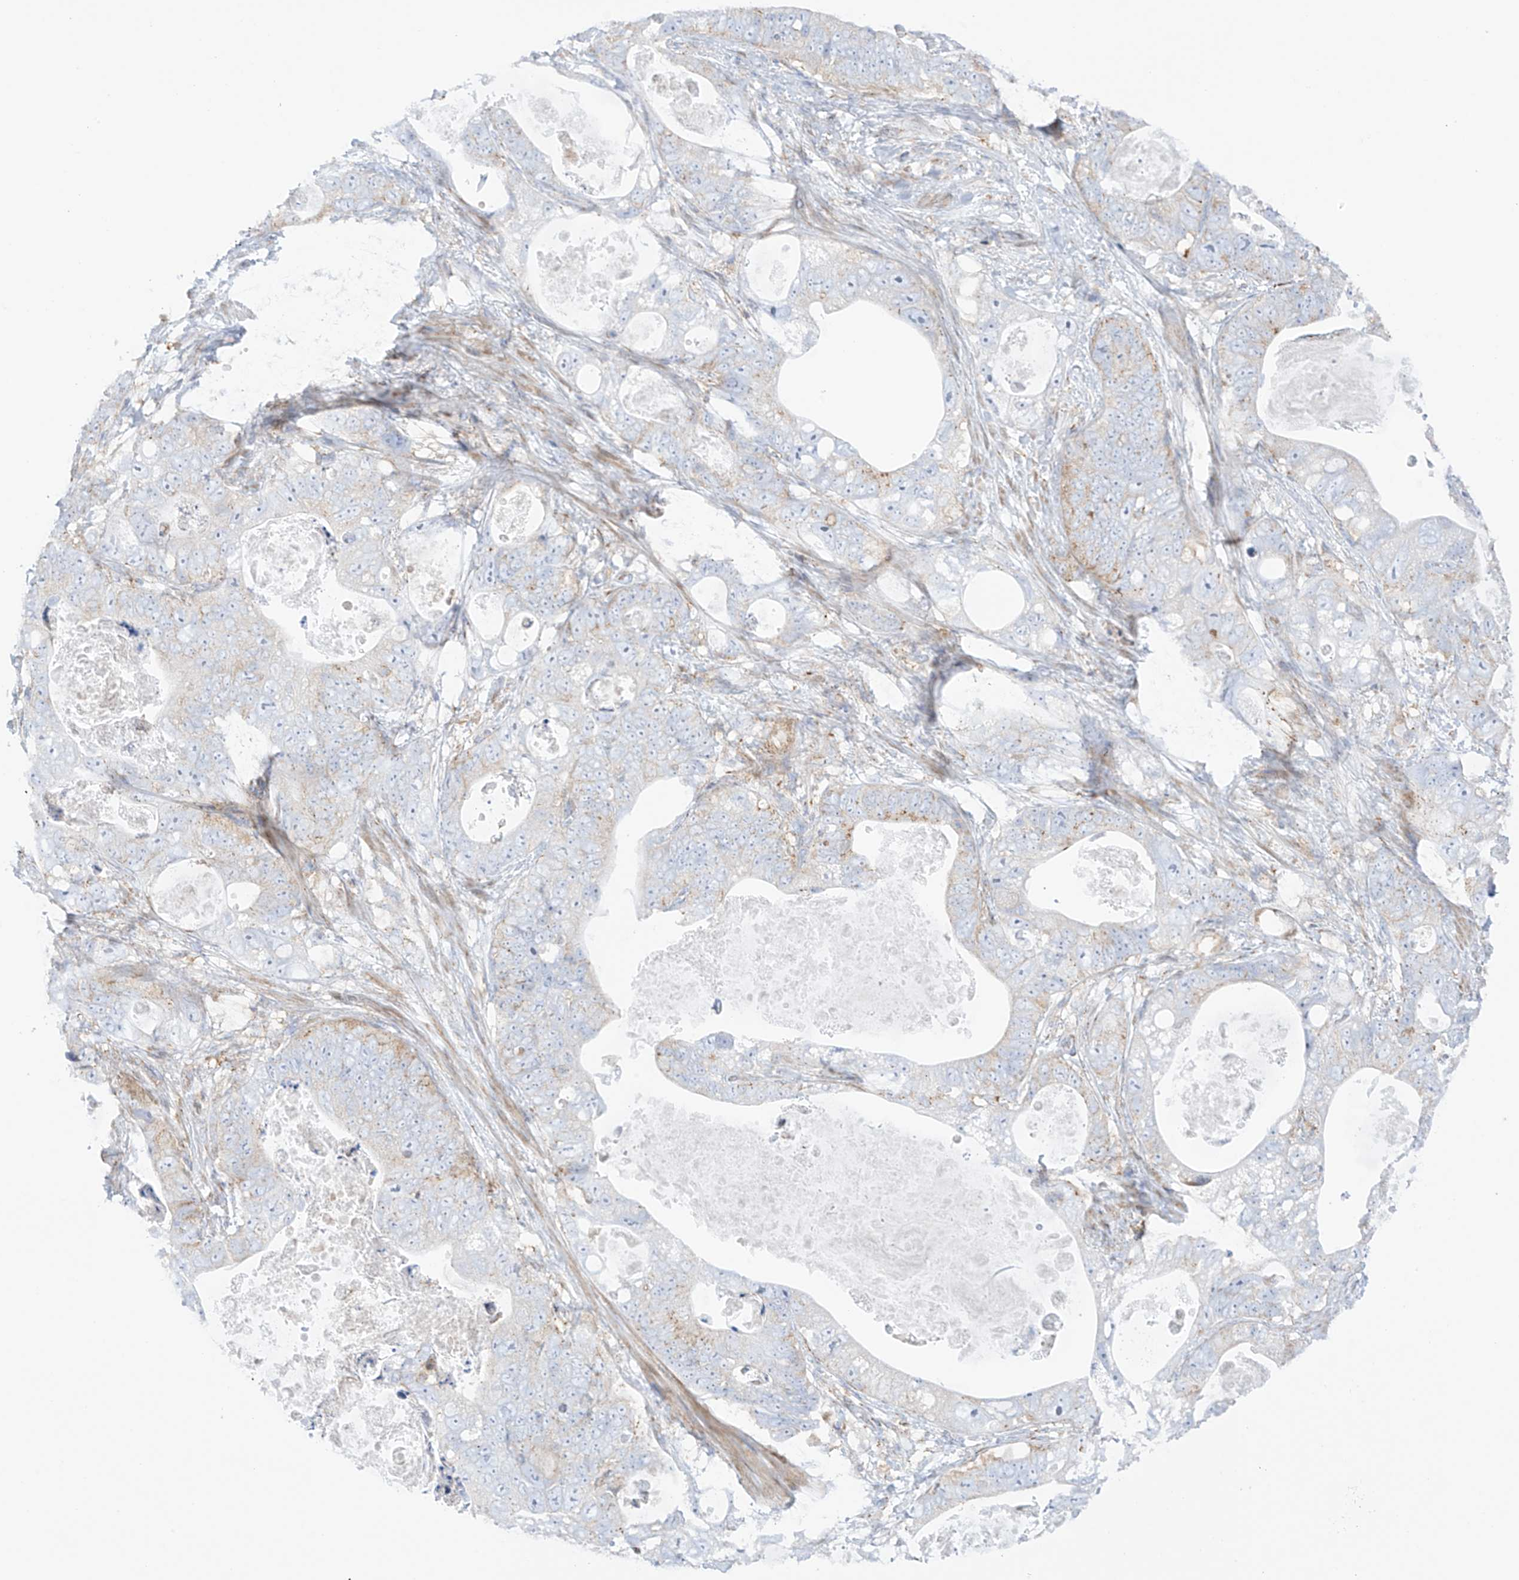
{"staining": {"intensity": "moderate", "quantity": "<25%", "location": "cytoplasmic/membranous"}, "tissue": "stomach cancer", "cell_type": "Tumor cells", "image_type": "cancer", "snomed": [{"axis": "morphology", "description": "Normal tissue, NOS"}, {"axis": "morphology", "description": "Adenocarcinoma, NOS"}, {"axis": "topography", "description": "Stomach"}], "caption": "Tumor cells show moderate cytoplasmic/membranous positivity in approximately <25% of cells in adenocarcinoma (stomach).", "gene": "XKR3", "patient": {"sex": "female", "age": 89}}